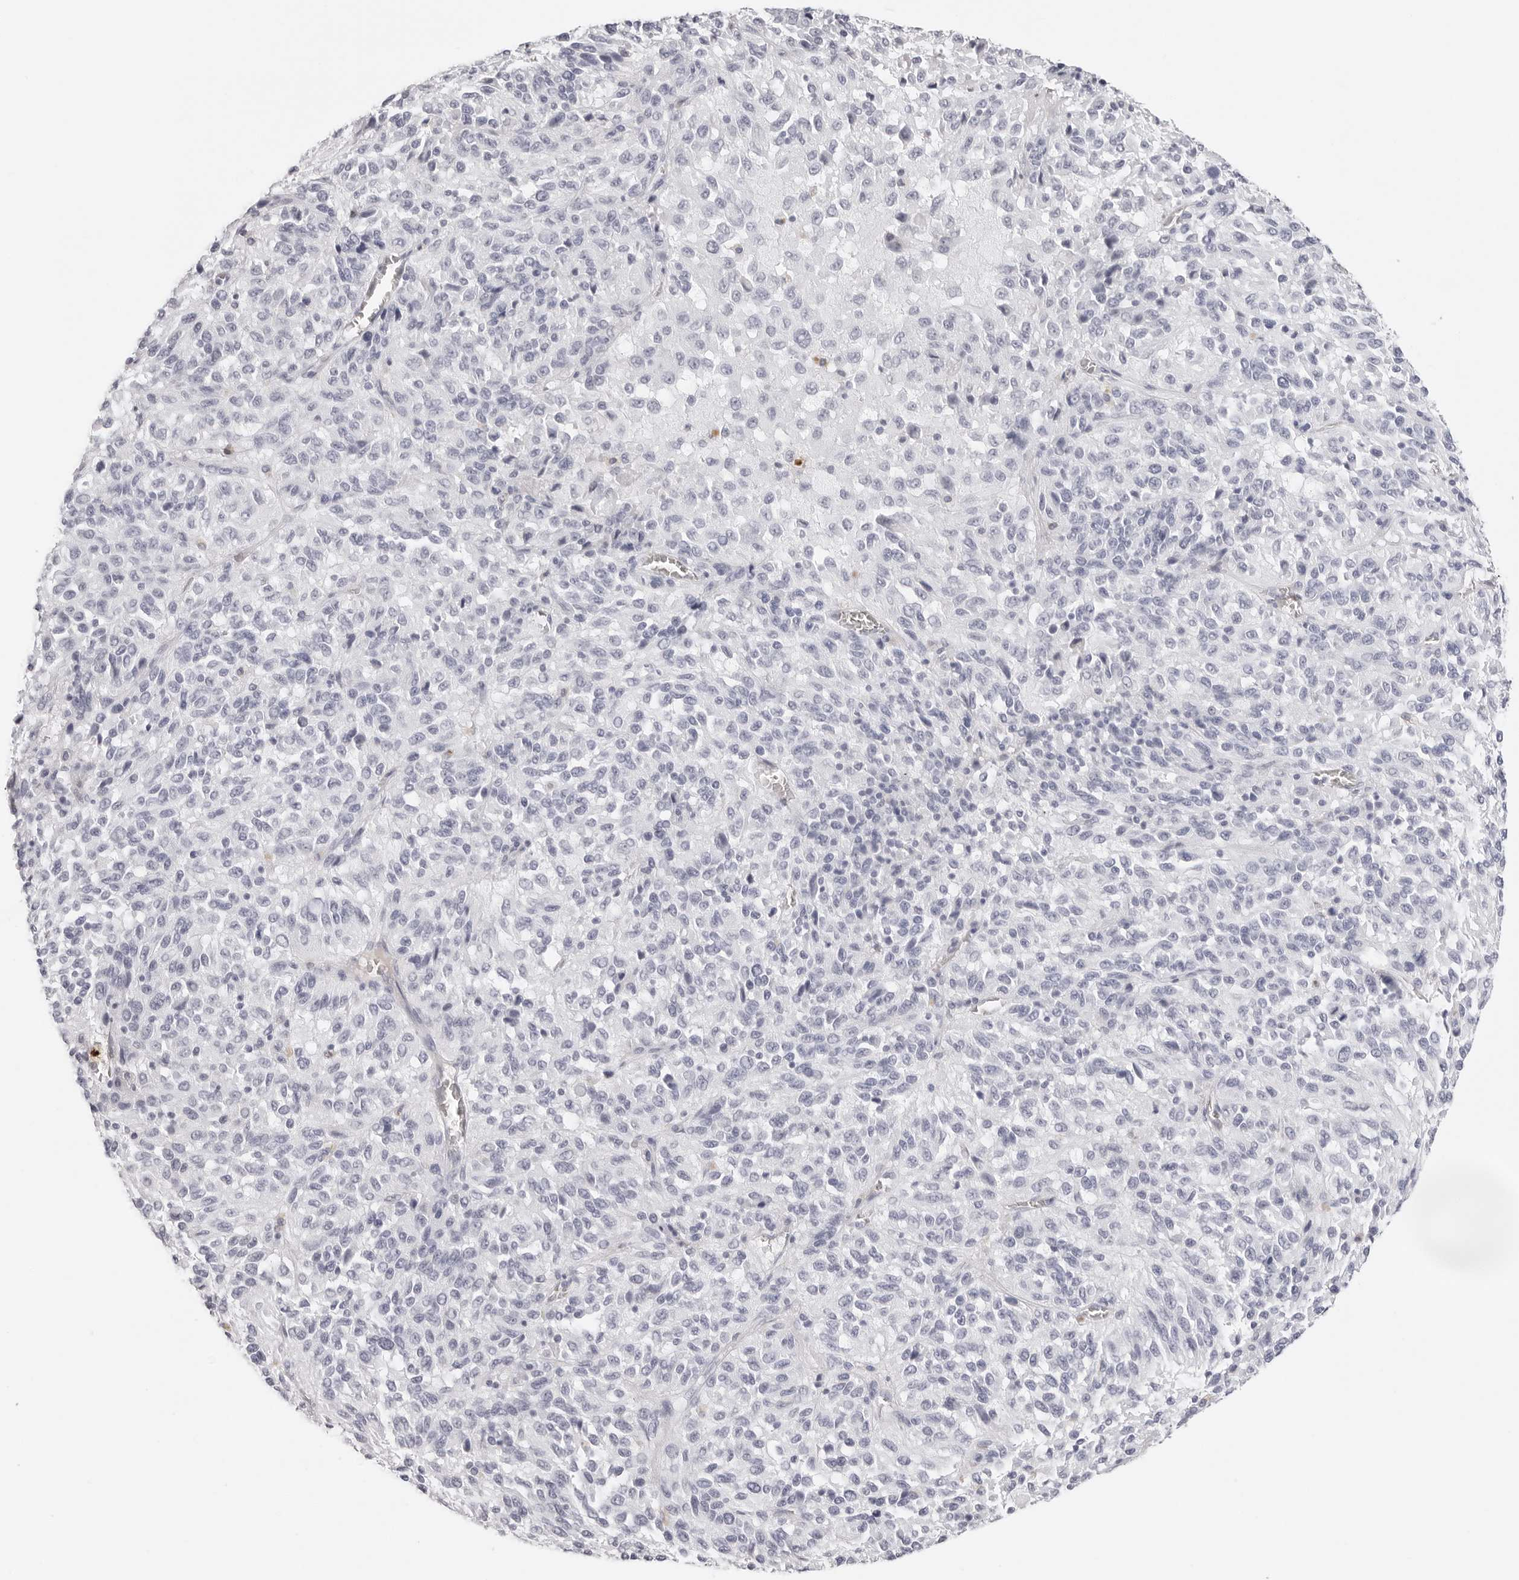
{"staining": {"intensity": "negative", "quantity": "none", "location": "none"}, "tissue": "melanoma", "cell_type": "Tumor cells", "image_type": "cancer", "snomed": [{"axis": "morphology", "description": "Malignant melanoma, Metastatic site"}, {"axis": "topography", "description": "Lung"}], "caption": "There is no significant expression in tumor cells of melanoma. (IHC, brightfield microscopy, high magnification).", "gene": "CST5", "patient": {"sex": "male", "age": 64}}